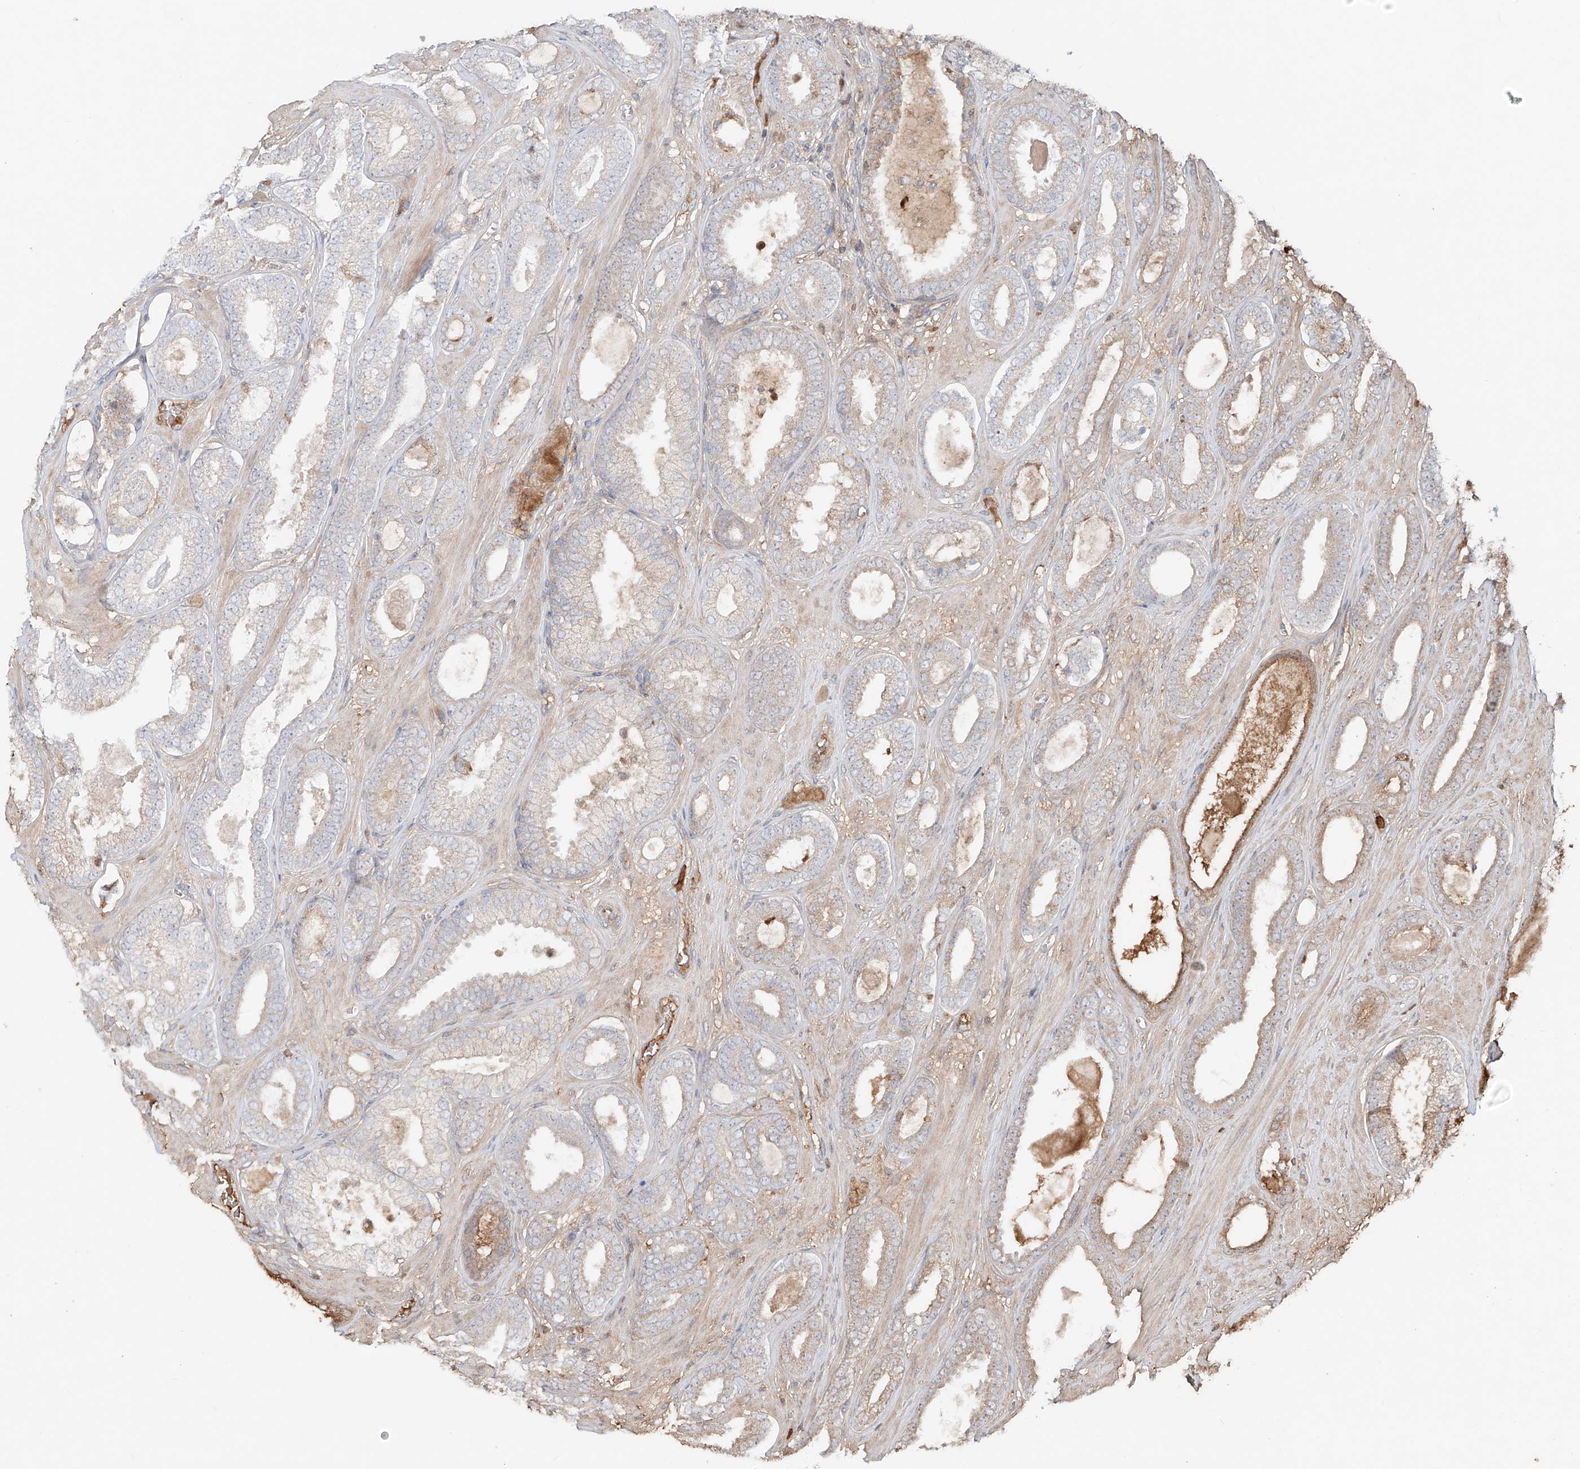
{"staining": {"intensity": "weak", "quantity": ">75%", "location": "cytoplasmic/membranous"}, "tissue": "prostate cancer", "cell_type": "Tumor cells", "image_type": "cancer", "snomed": [{"axis": "morphology", "description": "Adenocarcinoma, High grade"}, {"axis": "topography", "description": "Prostate"}], "caption": "A micrograph of human prostate cancer stained for a protein reveals weak cytoplasmic/membranous brown staining in tumor cells. (Stains: DAB in brown, nuclei in blue, Microscopy: brightfield microscopy at high magnification).", "gene": "ERO1A", "patient": {"sex": "male", "age": 60}}